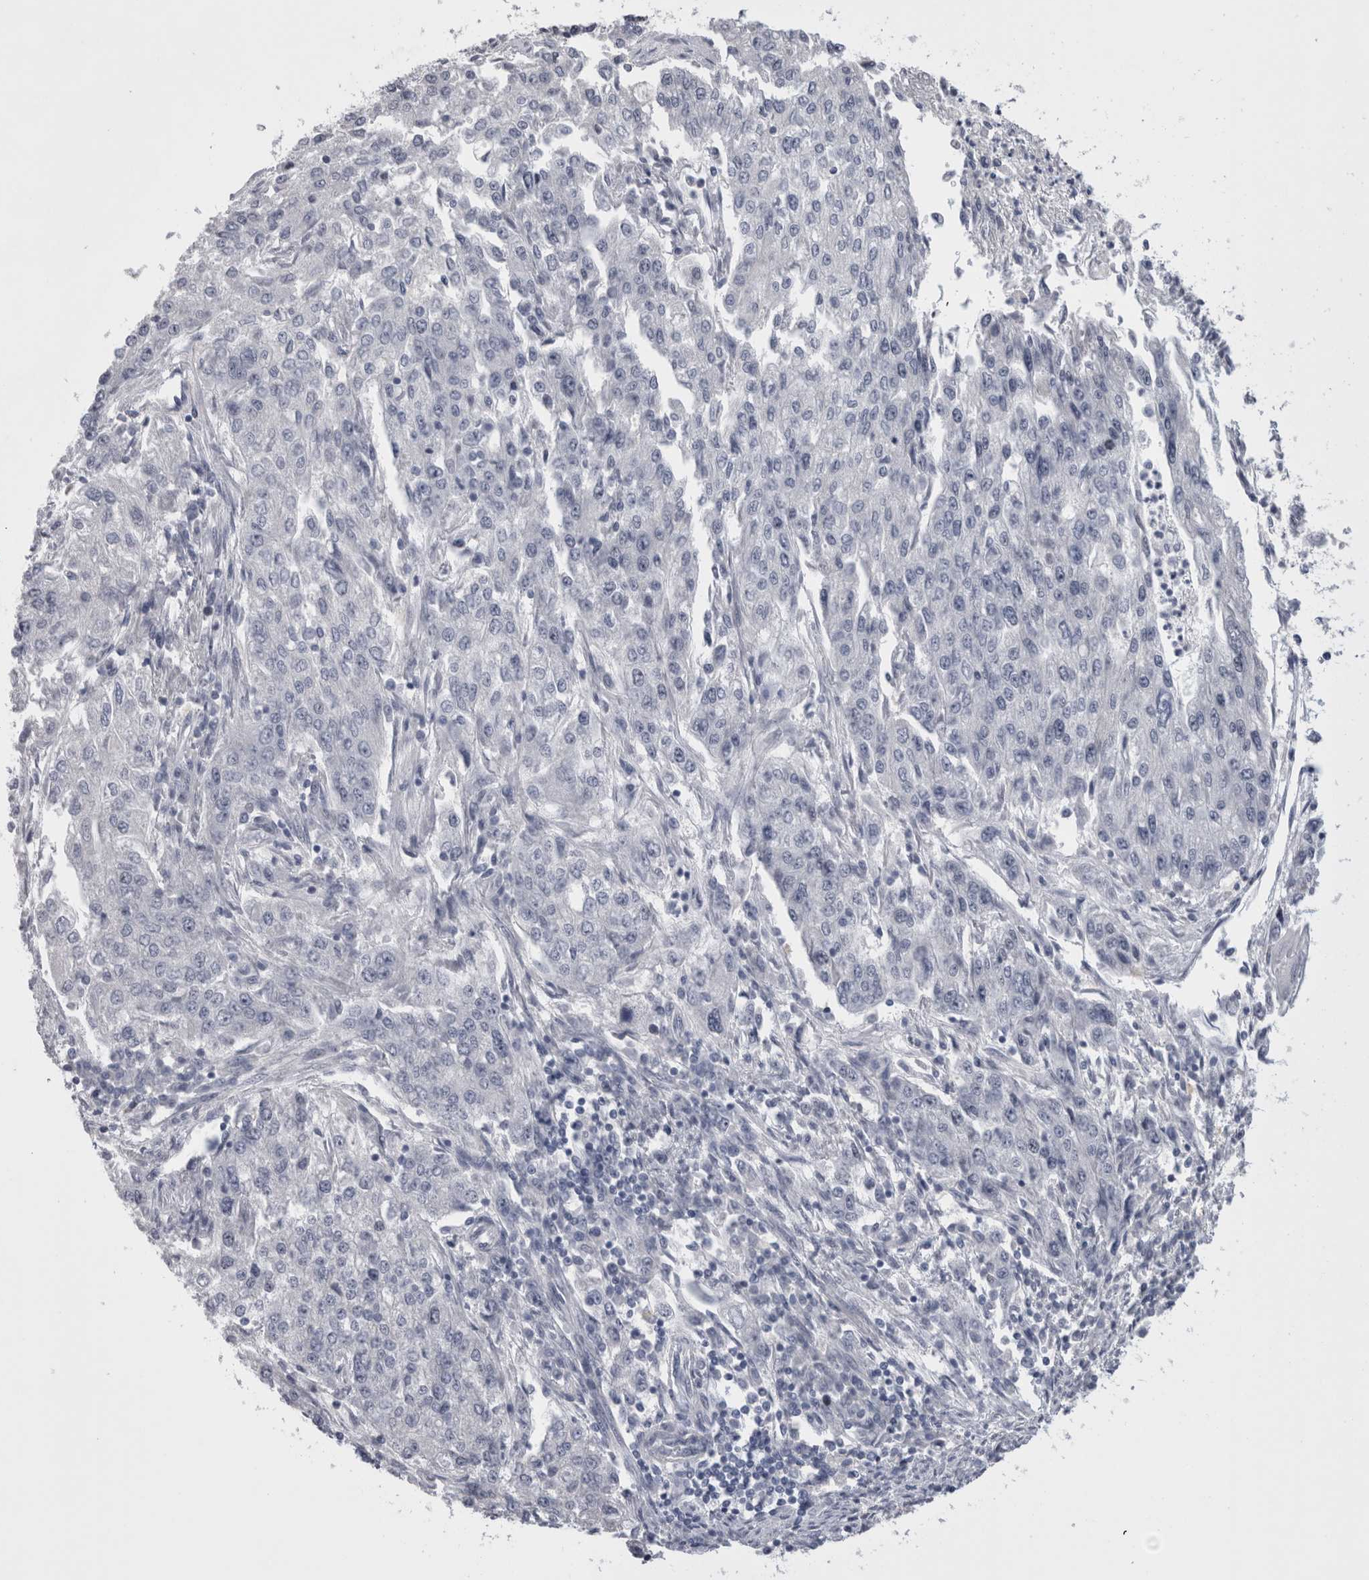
{"staining": {"intensity": "negative", "quantity": "none", "location": "none"}, "tissue": "endometrial cancer", "cell_type": "Tumor cells", "image_type": "cancer", "snomed": [{"axis": "morphology", "description": "Adenocarcinoma, NOS"}, {"axis": "topography", "description": "Endometrium"}], "caption": "A high-resolution histopathology image shows immunohistochemistry staining of endometrial cancer, which displays no significant expression in tumor cells. Nuclei are stained in blue.", "gene": "KIF18B", "patient": {"sex": "female", "age": 49}}